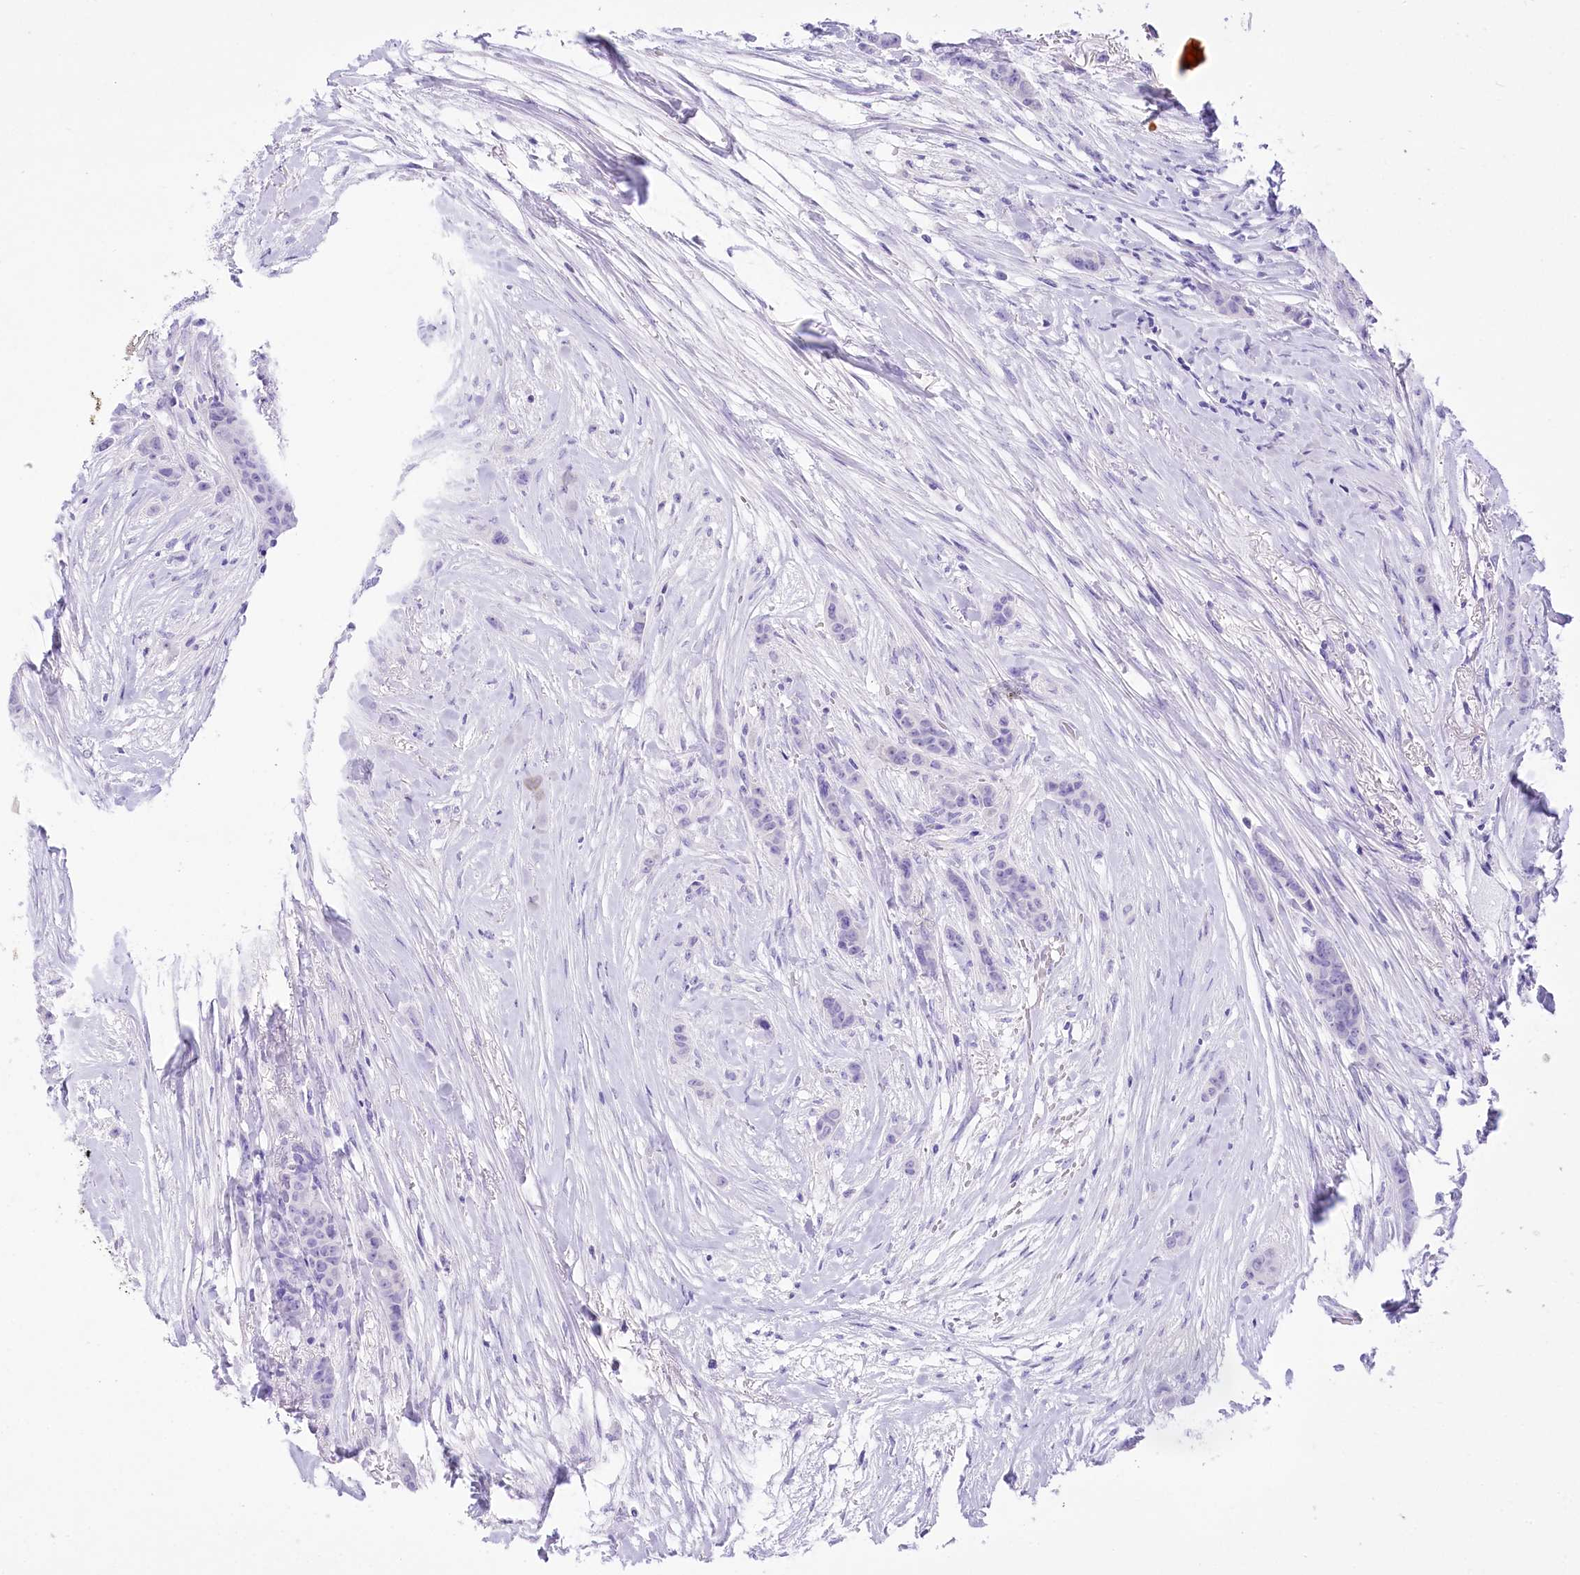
{"staining": {"intensity": "negative", "quantity": "none", "location": "none"}, "tissue": "breast cancer", "cell_type": "Tumor cells", "image_type": "cancer", "snomed": [{"axis": "morphology", "description": "Duct carcinoma"}, {"axis": "topography", "description": "Breast"}], "caption": "A histopathology image of human breast infiltrating ductal carcinoma is negative for staining in tumor cells.", "gene": "PBLD", "patient": {"sex": "female", "age": 40}}